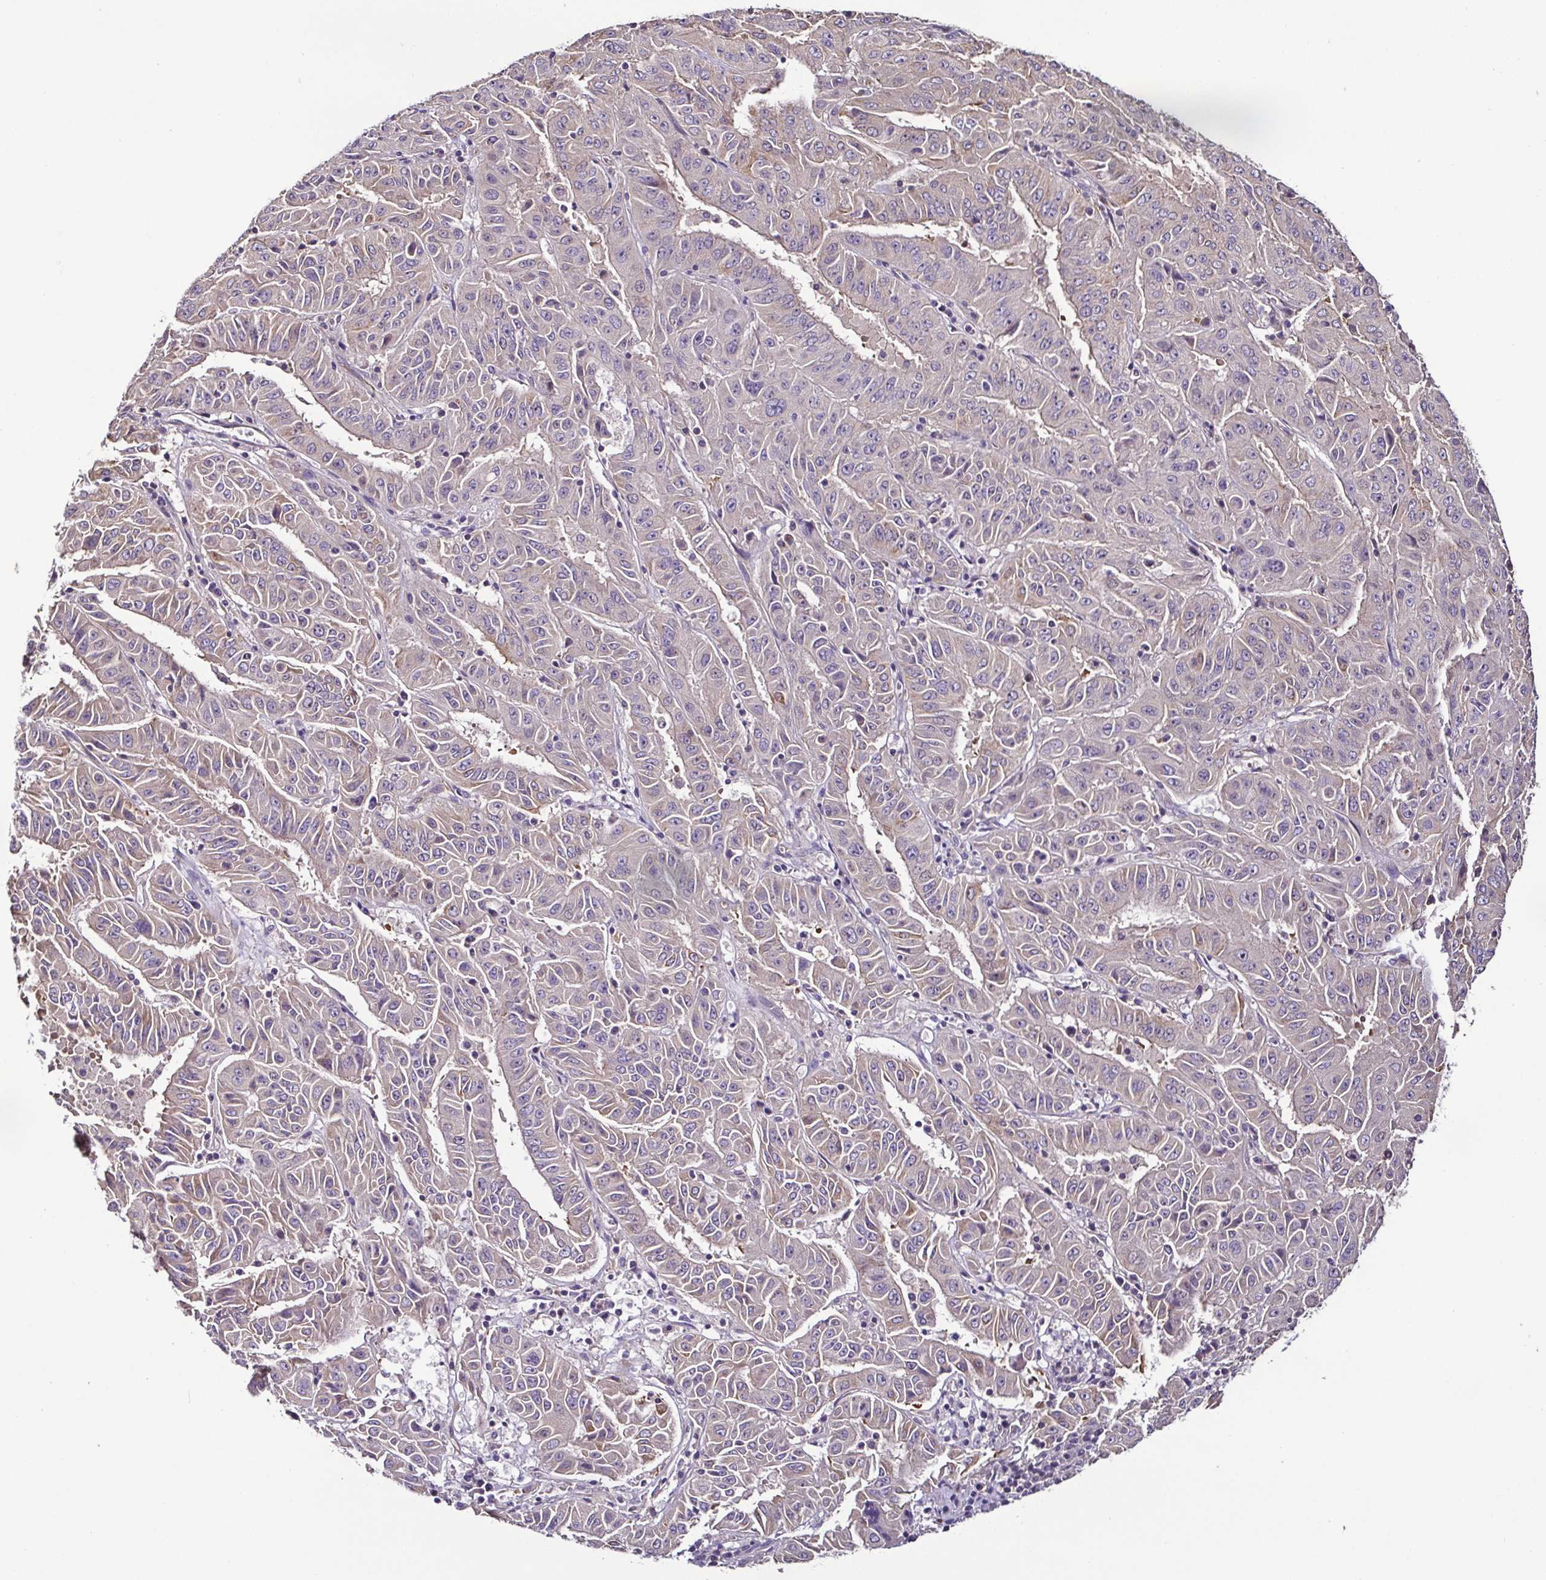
{"staining": {"intensity": "weak", "quantity": "25%-75%", "location": "cytoplasmic/membranous"}, "tissue": "pancreatic cancer", "cell_type": "Tumor cells", "image_type": "cancer", "snomed": [{"axis": "morphology", "description": "Adenocarcinoma, NOS"}, {"axis": "topography", "description": "Pancreas"}], "caption": "Immunohistochemical staining of human pancreatic cancer shows weak cytoplasmic/membranous protein positivity in about 25%-75% of tumor cells.", "gene": "LMOD2", "patient": {"sex": "male", "age": 63}}